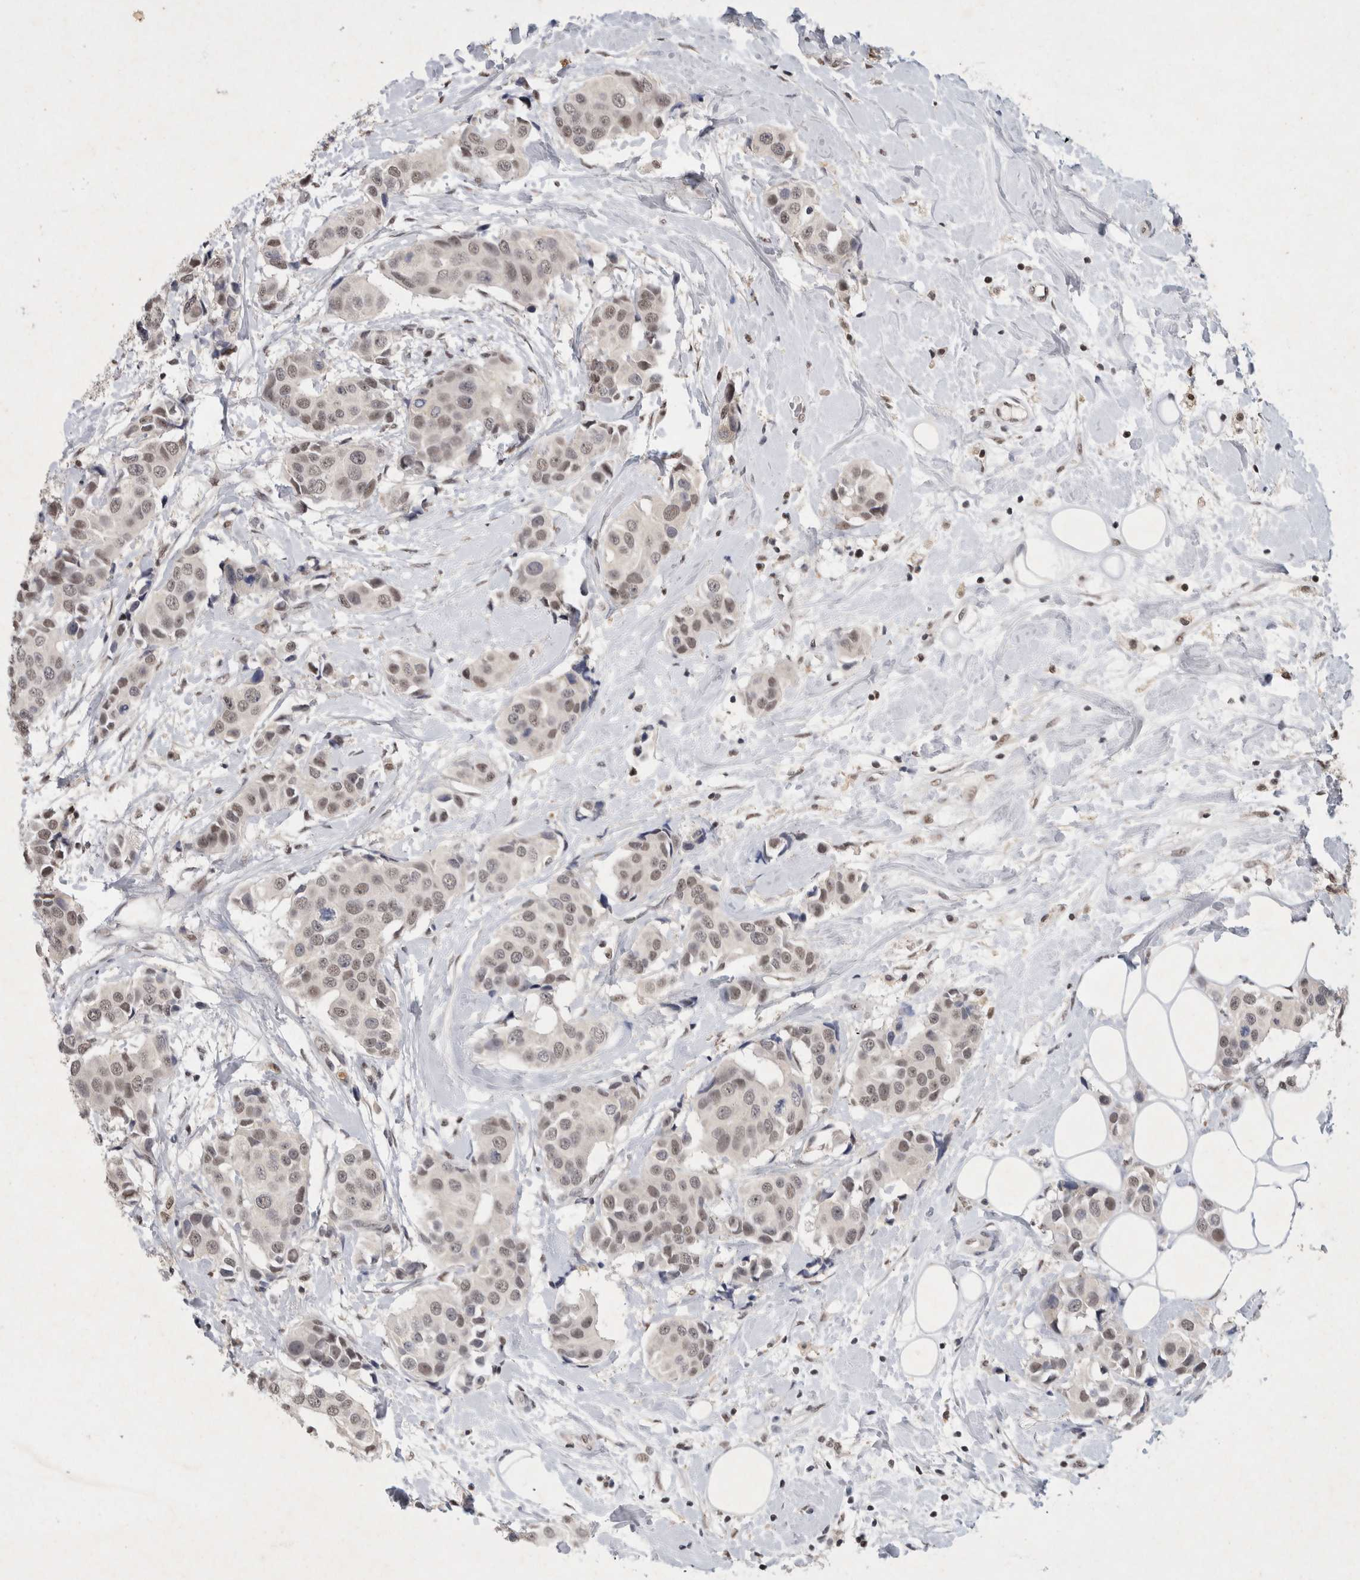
{"staining": {"intensity": "weak", "quantity": ">75%", "location": "nuclear"}, "tissue": "breast cancer", "cell_type": "Tumor cells", "image_type": "cancer", "snomed": [{"axis": "morphology", "description": "Normal tissue, NOS"}, {"axis": "morphology", "description": "Duct carcinoma"}, {"axis": "topography", "description": "Breast"}], "caption": "Immunohistochemical staining of human breast infiltrating ductal carcinoma shows low levels of weak nuclear protein positivity in approximately >75% of tumor cells.", "gene": "XRCC5", "patient": {"sex": "female", "age": 39}}